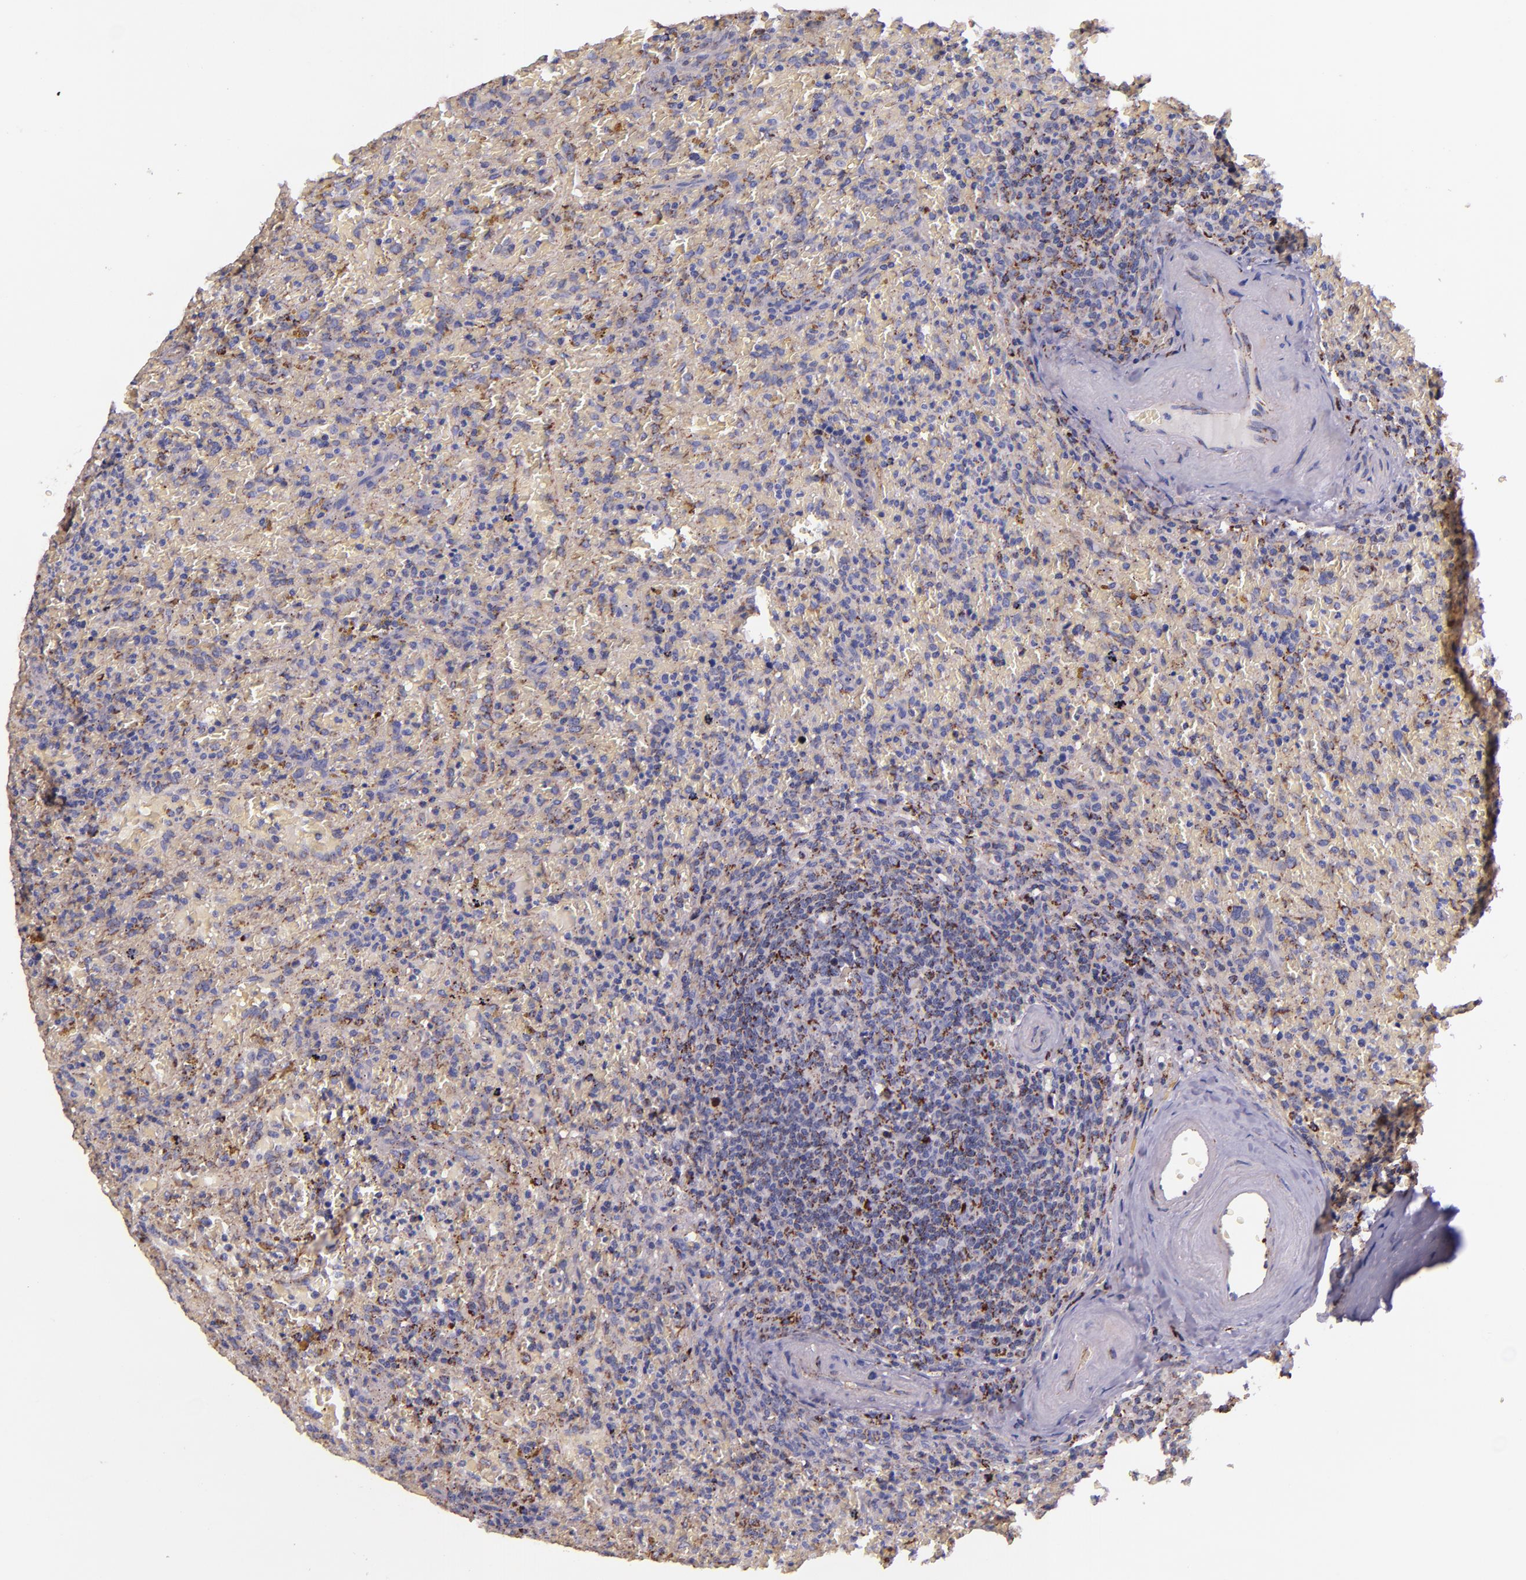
{"staining": {"intensity": "moderate", "quantity": "25%-75%", "location": "cytoplasmic/membranous"}, "tissue": "lymphoma", "cell_type": "Tumor cells", "image_type": "cancer", "snomed": [{"axis": "morphology", "description": "Malignant lymphoma, non-Hodgkin's type, High grade"}, {"axis": "topography", "description": "Spleen"}, {"axis": "topography", "description": "Lymph node"}], "caption": "Lymphoma was stained to show a protein in brown. There is medium levels of moderate cytoplasmic/membranous staining in about 25%-75% of tumor cells.", "gene": "IDH3G", "patient": {"sex": "female", "age": 70}}